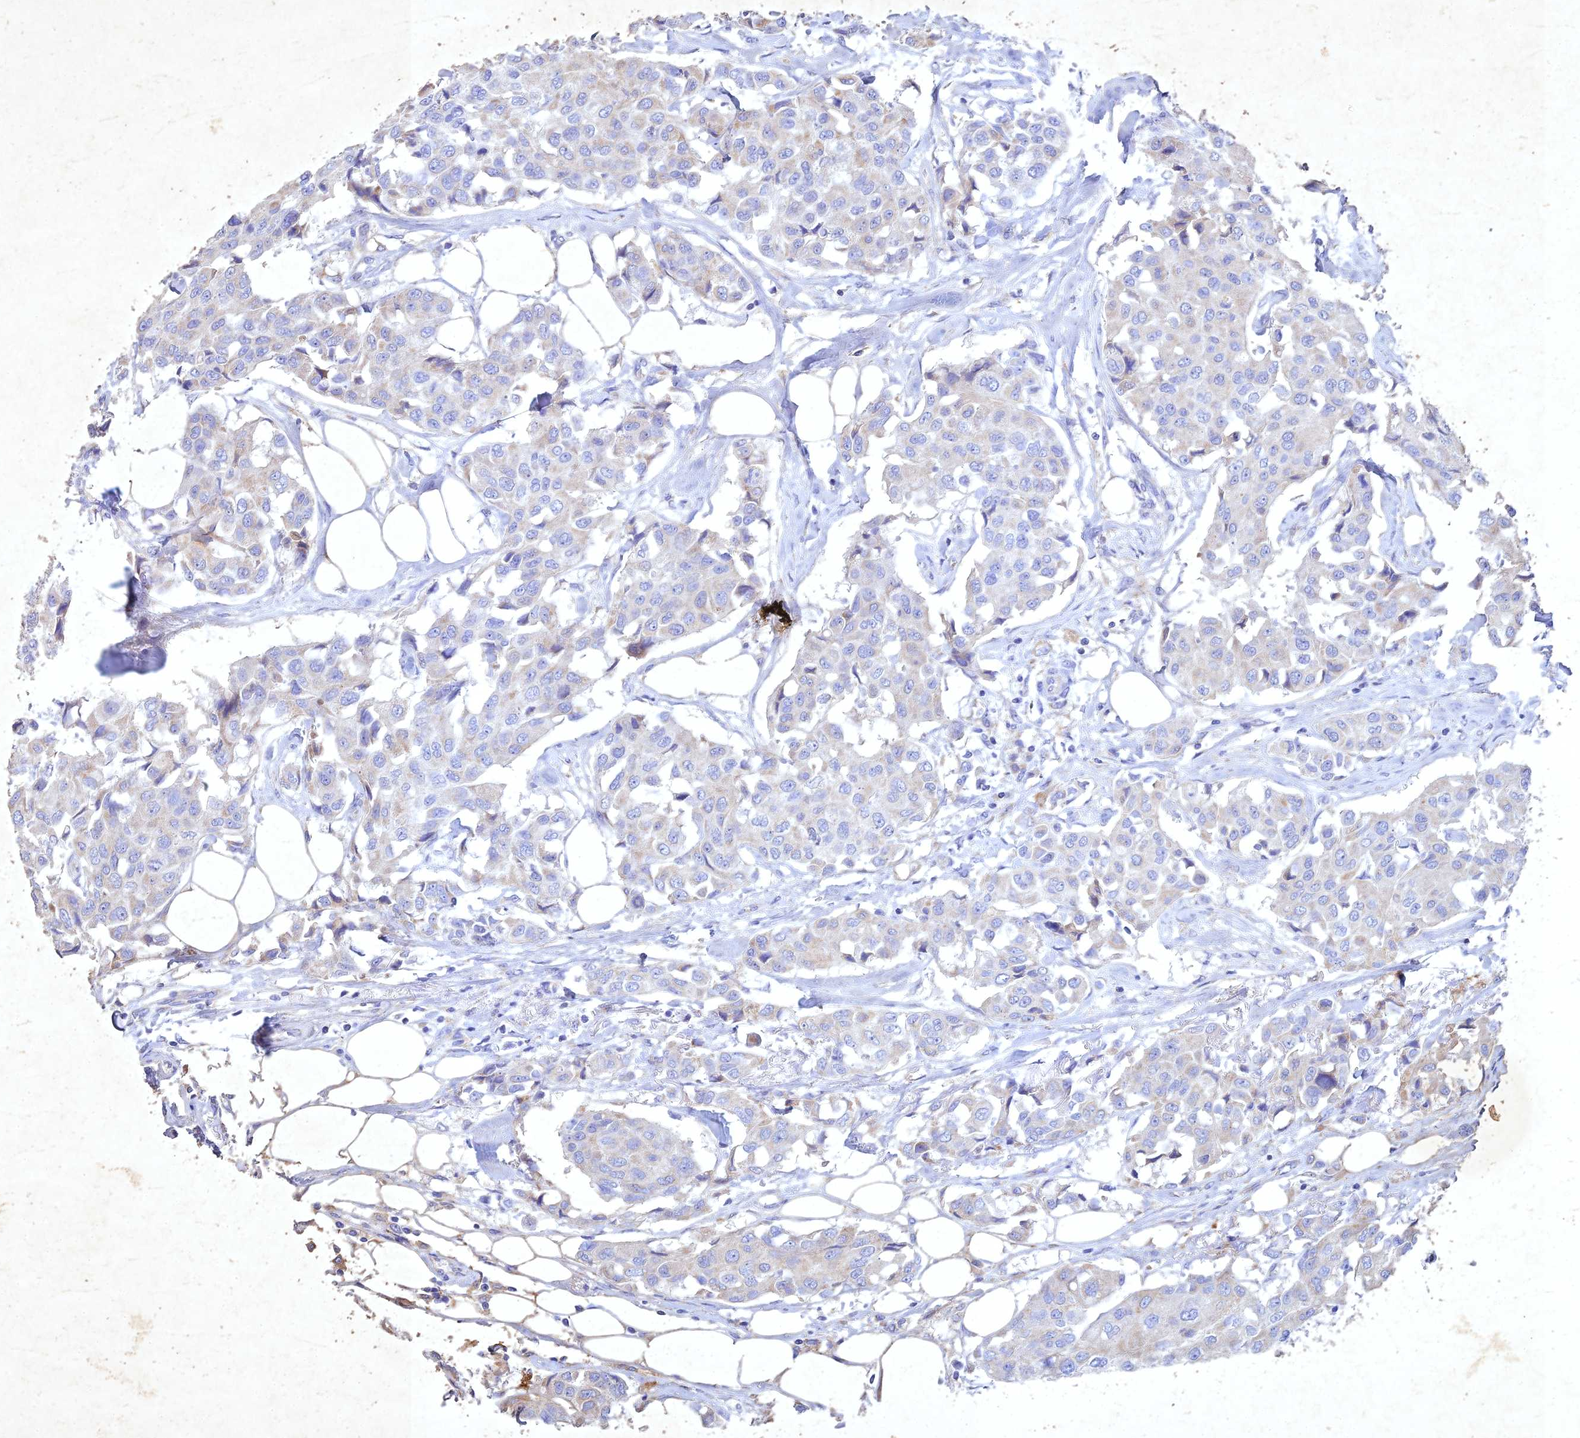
{"staining": {"intensity": "negative", "quantity": "none", "location": "none"}, "tissue": "breast cancer", "cell_type": "Tumor cells", "image_type": "cancer", "snomed": [{"axis": "morphology", "description": "Duct carcinoma"}, {"axis": "topography", "description": "Breast"}], "caption": "A photomicrograph of human breast invasive ductal carcinoma is negative for staining in tumor cells.", "gene": "NDUFV1", "patient": {"sex": "female", "age": 80}}